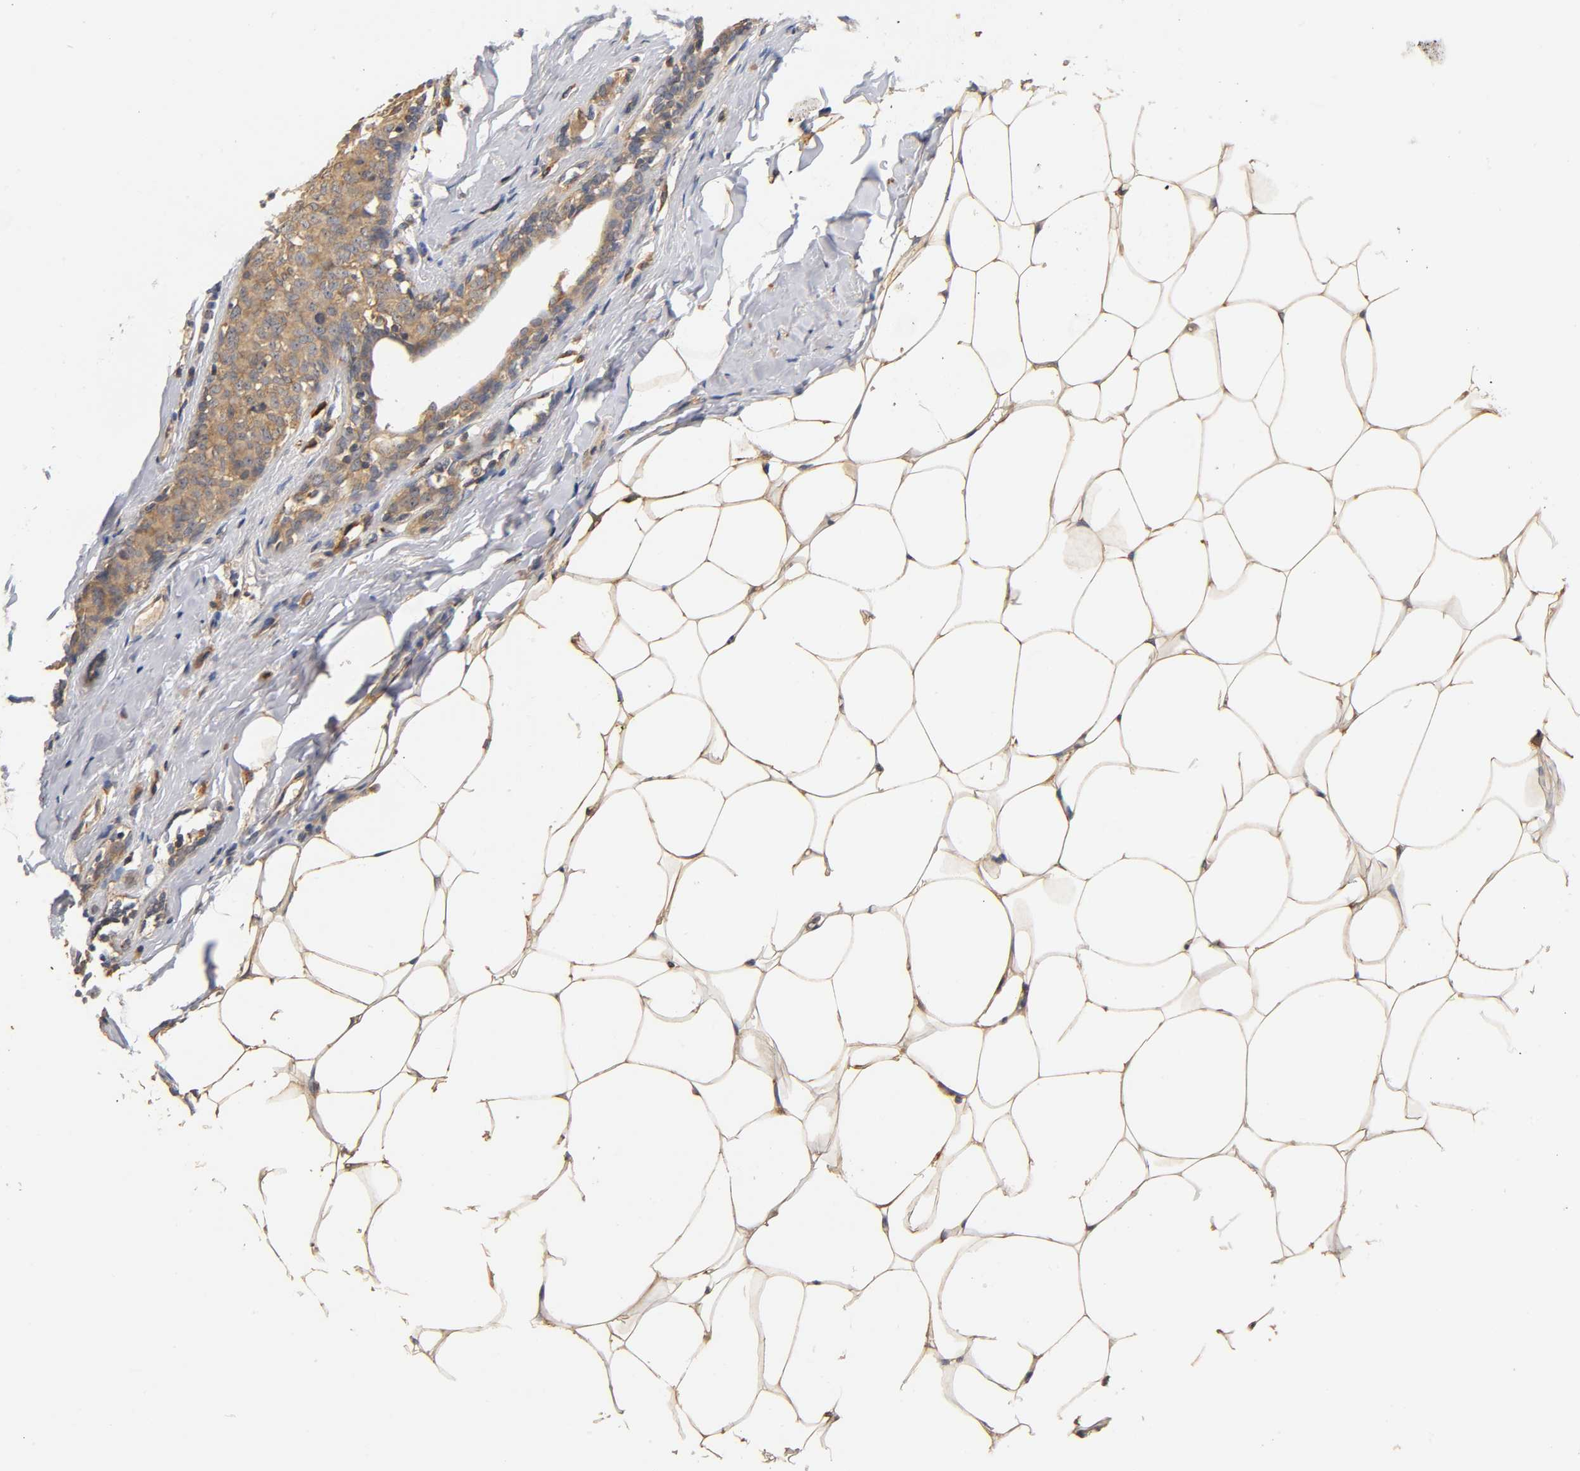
{"staining": {"intensity": "moderate", "quantity": ">75%", "location": "cytoplasmic/membranous"}, "tissue": "breast cancer", "cell_type": "Tumor cells", "image_type": "cancer", "snomed": [{"axis": "morphology", "description": "Duct carcinoma"}, {"axis": "topography", "description": "Breast"}], "caption": "This is a histology image of immunohistochemistry (IHC) staining of infiltrating ductal carcinoma (breast), which shows moderate expression in the cytoplasmic/membranous of tumor cells.", "gene": "SCAP", "patient": {"sex": "female", "age": 40}}